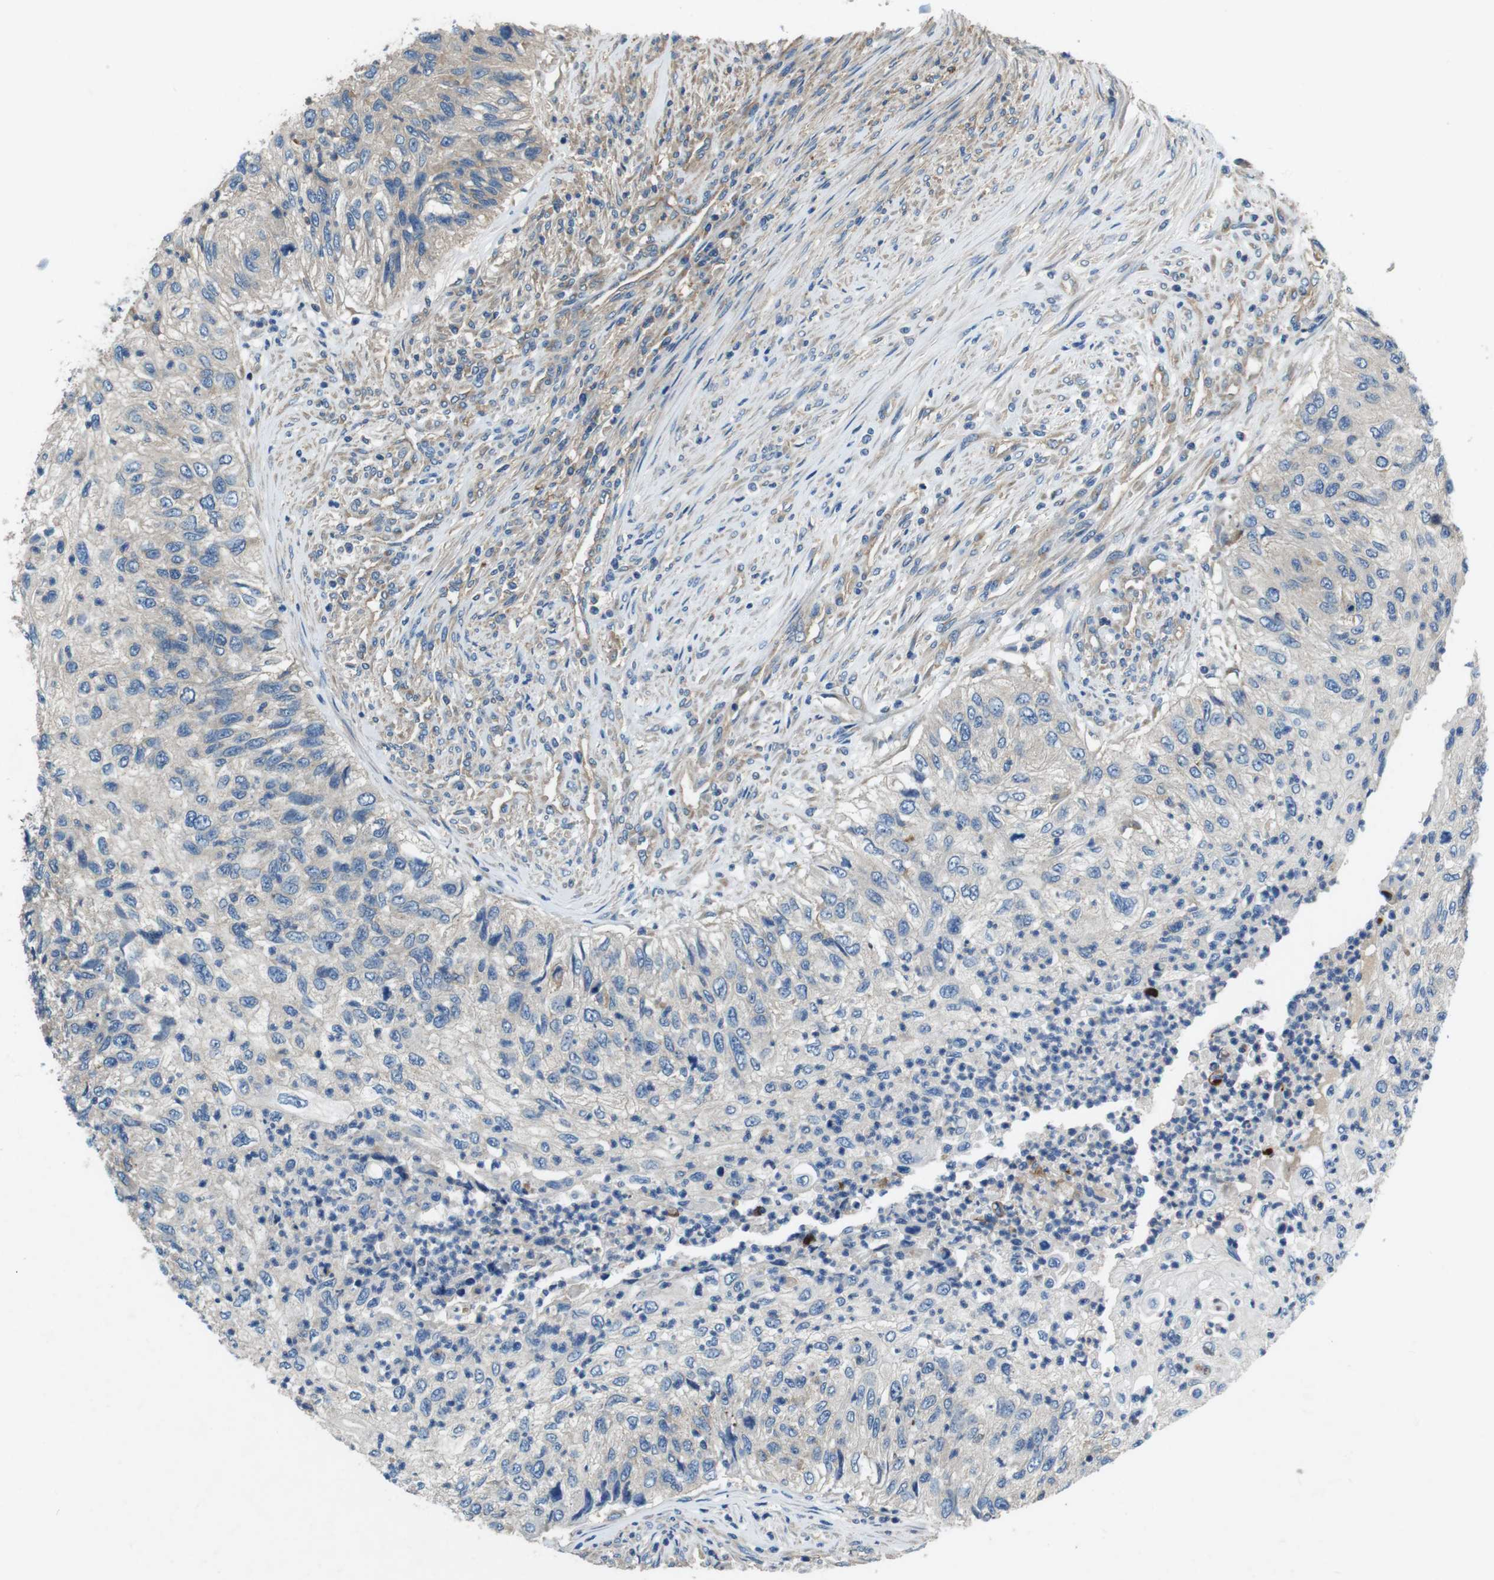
{"staining": {"intensity": "weak", "quantity": "<25%", "location": "cytoplasmic/membranous"}, "tissue": "urothelial cancer", "cell_type": "Tumor cells", "image_type": "cancer", "snomed": [{"axis": "morphology", "description": "Urothelial carcinoma, High grade"}, {"axis": "topography", "description": "Urinary bladder"}], "caption": "A photomicrograph of human high-grade urothelial carcinoma is negative for staining in tumor cells.", "gene": "DENND4C", "patient": {"sex": "female", "age": 60}}